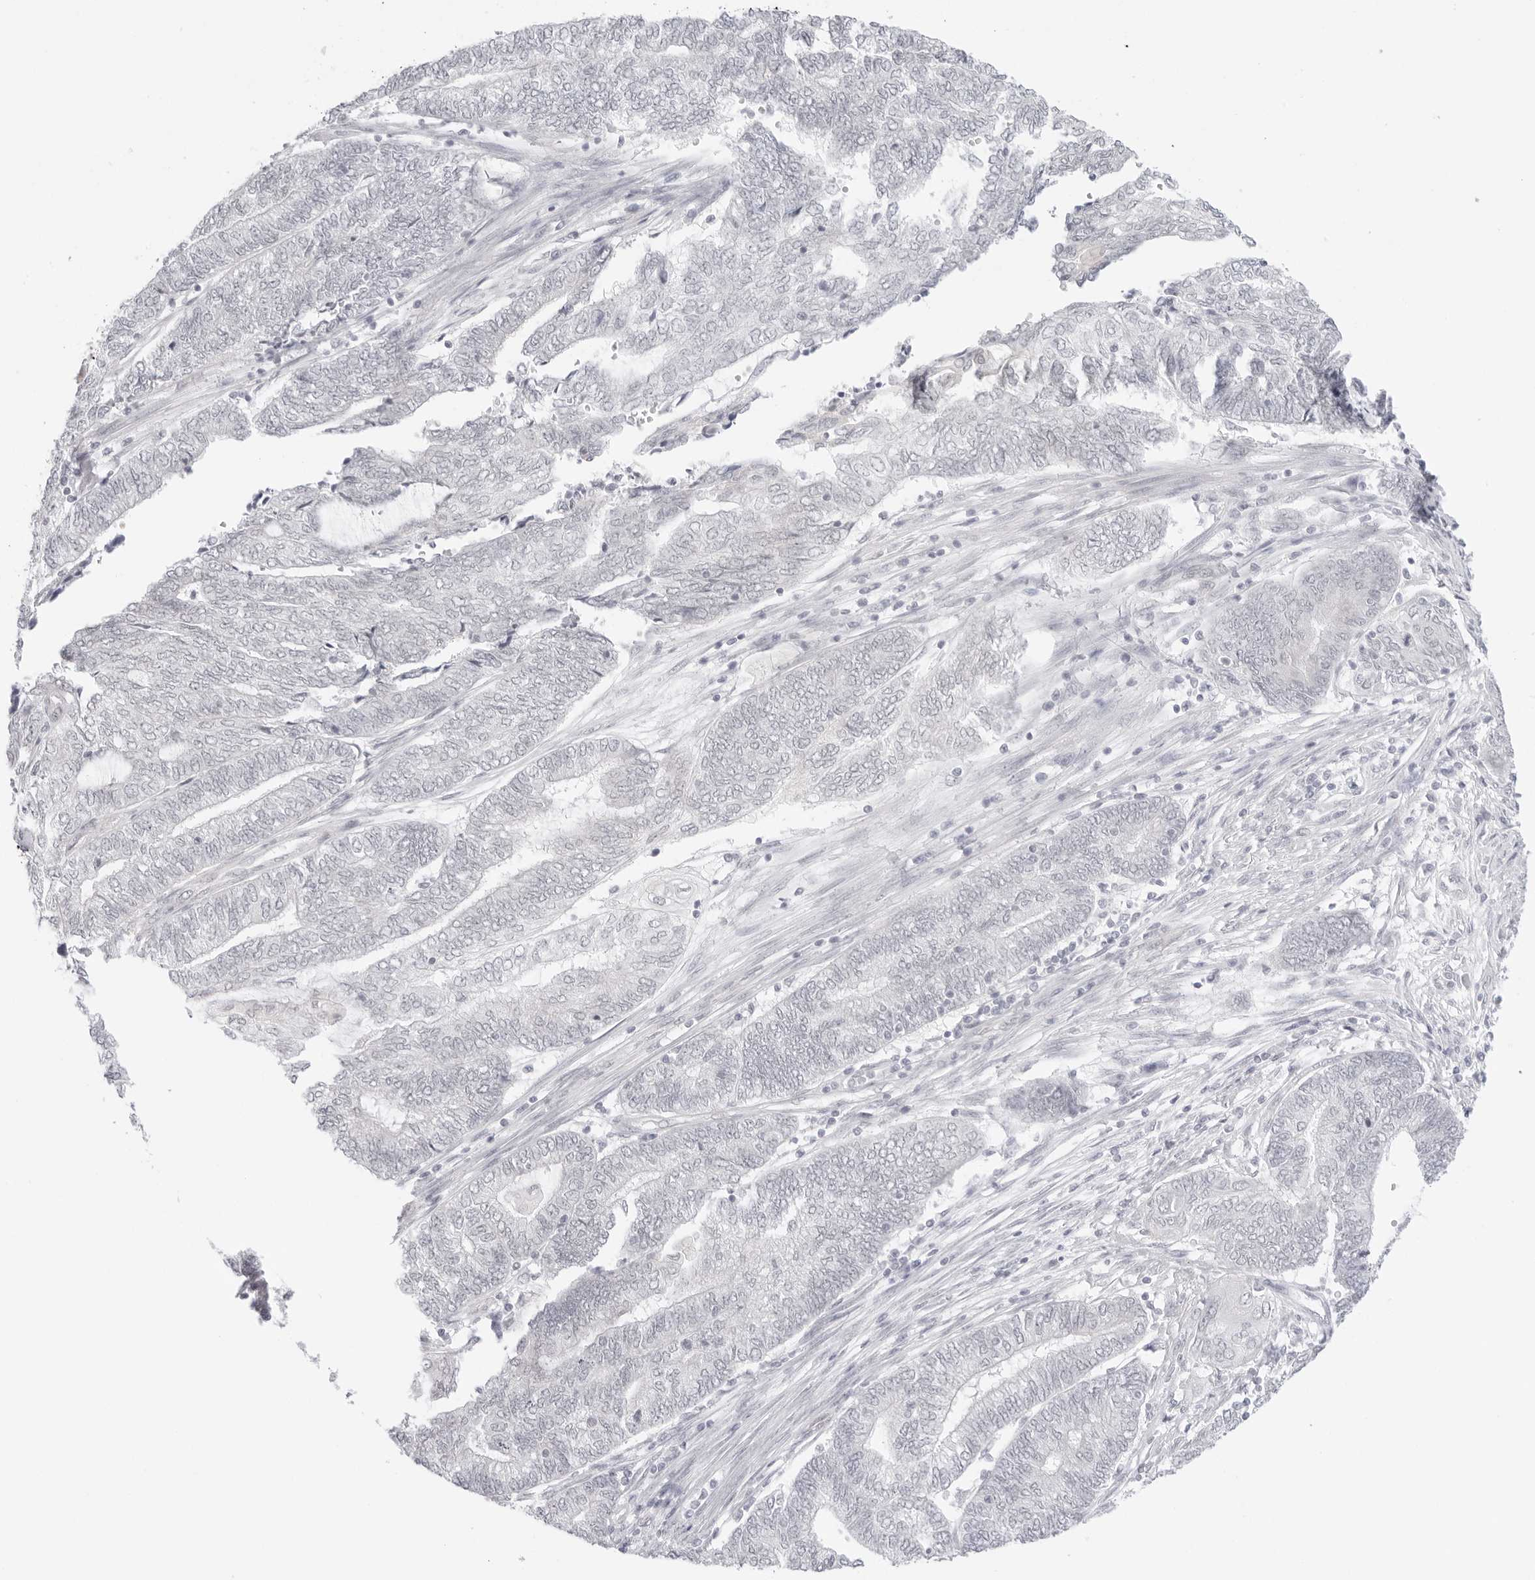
{"staining": {"intensity": "negative", "quantity": "none", "location": "none"}, "tissue": "endometrial cancer", "cell_type": "Tumor cells", "image_type": "cancer", "snomed": [{"axis": "morphology", "description": "Adenocarcinoma, NOS"}, {"axis": "topography", "description": "Uterus"}, {"axis": "topography", "description": "Endometrium"}], "caption": "Immunohistochemistry of adenocarcinoma (endometrial) shows no staining in tumor cells. (DAB immunohistochemistry with hematoxylin counter stain).", "gene": "MED18", "patient": {"sex": "female", "age": 70}}